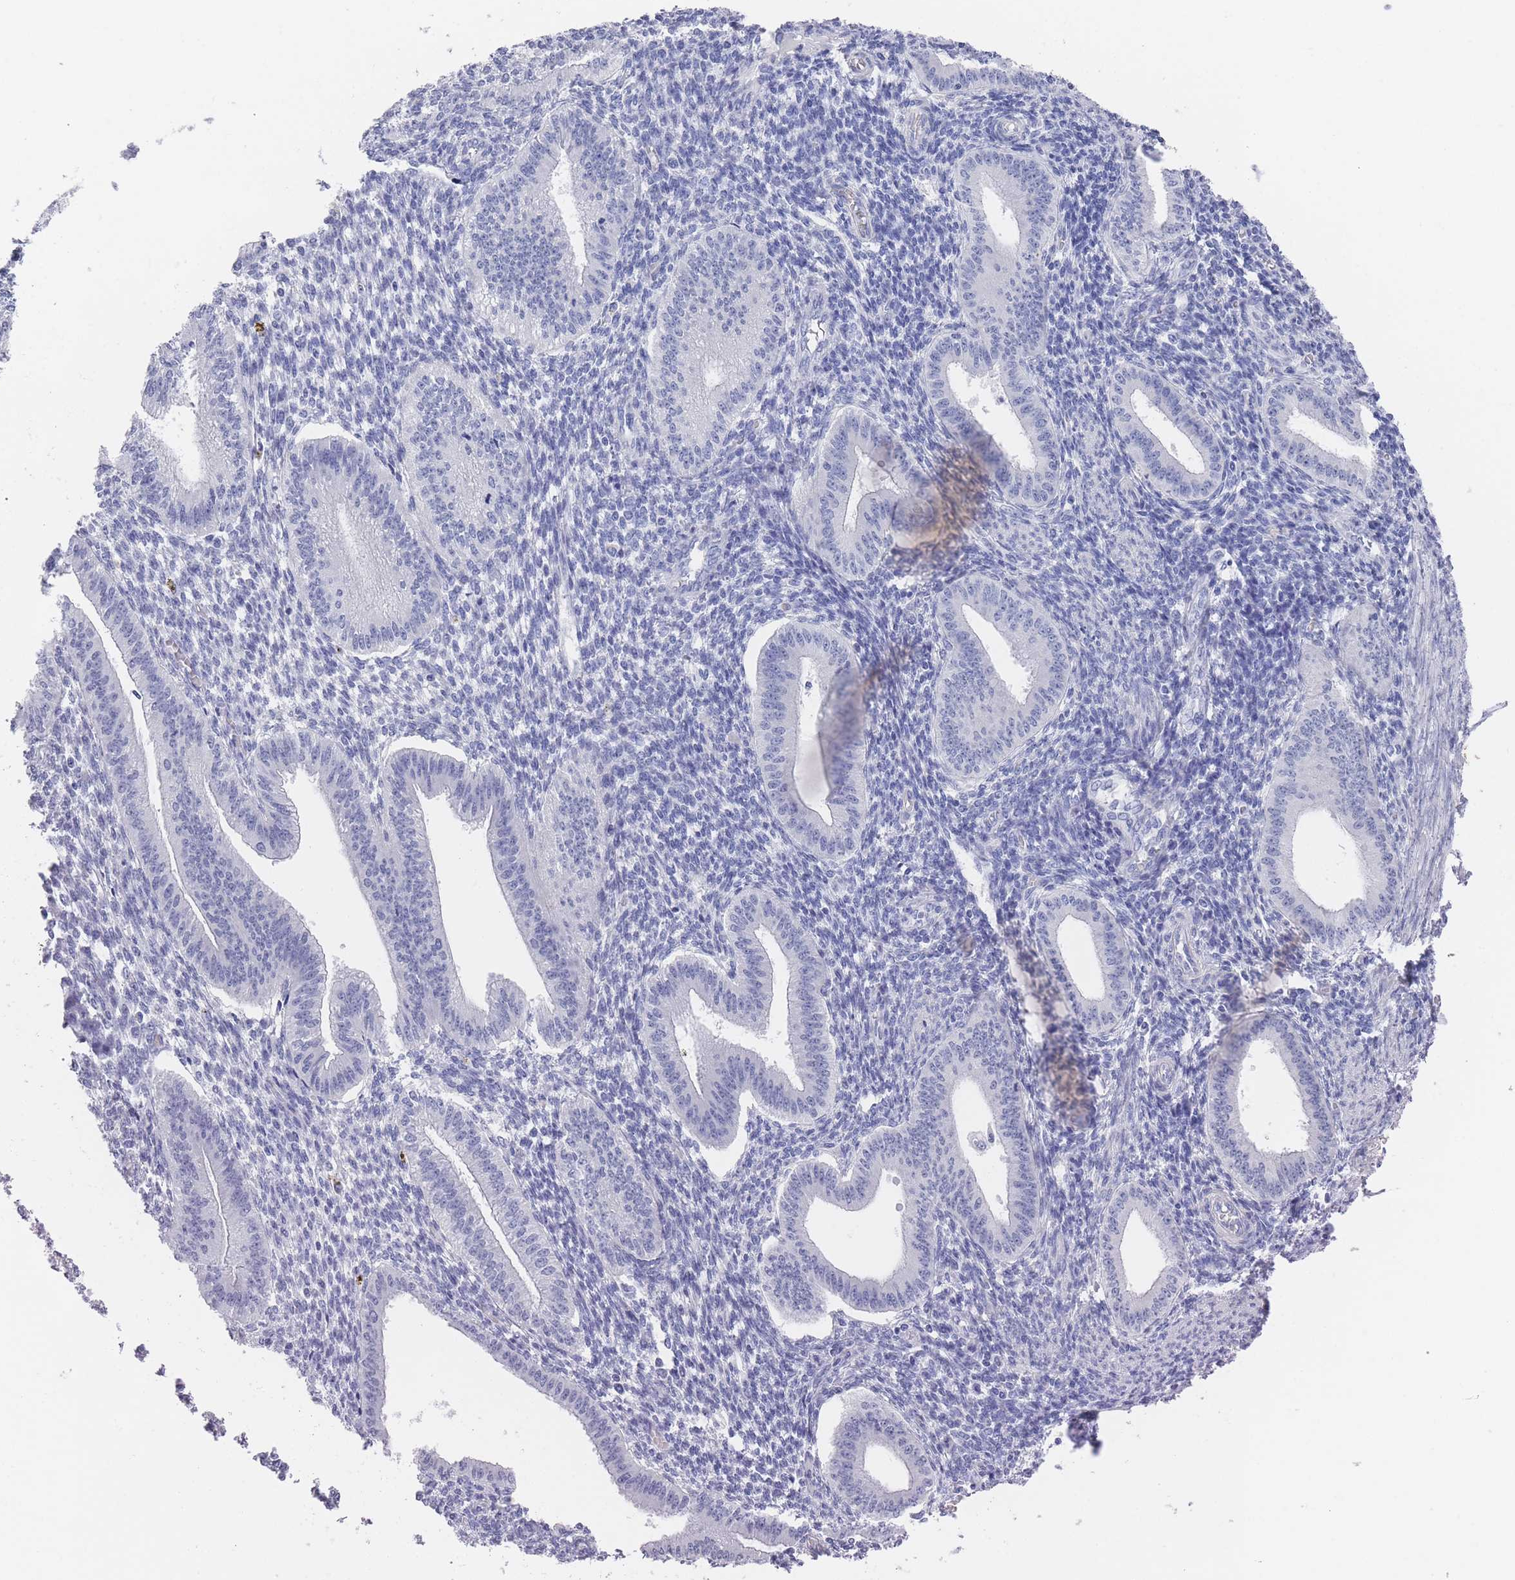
{"staining": {"intensity": "negative", "quantity": "none", "location": "none"}, "tissue": "endometrium", "cell_type": "Cells in endometrial stroma", "image_type": "normal", "snomed": [{"axis": "morphology", "description": "Normal tissue, NOS"}, {"axis": "topography", "description": "Endometrium"}], "caption": "Immunohistochemistry image of benign endometrium: human endometrium stained with DAB displays no significant protein positivity in cells in endometrial stroma. (IHC, brightfield microscopy, high magnification).", "gene": "RAB2B", "patient": {"sex": "female", "age": 34}}